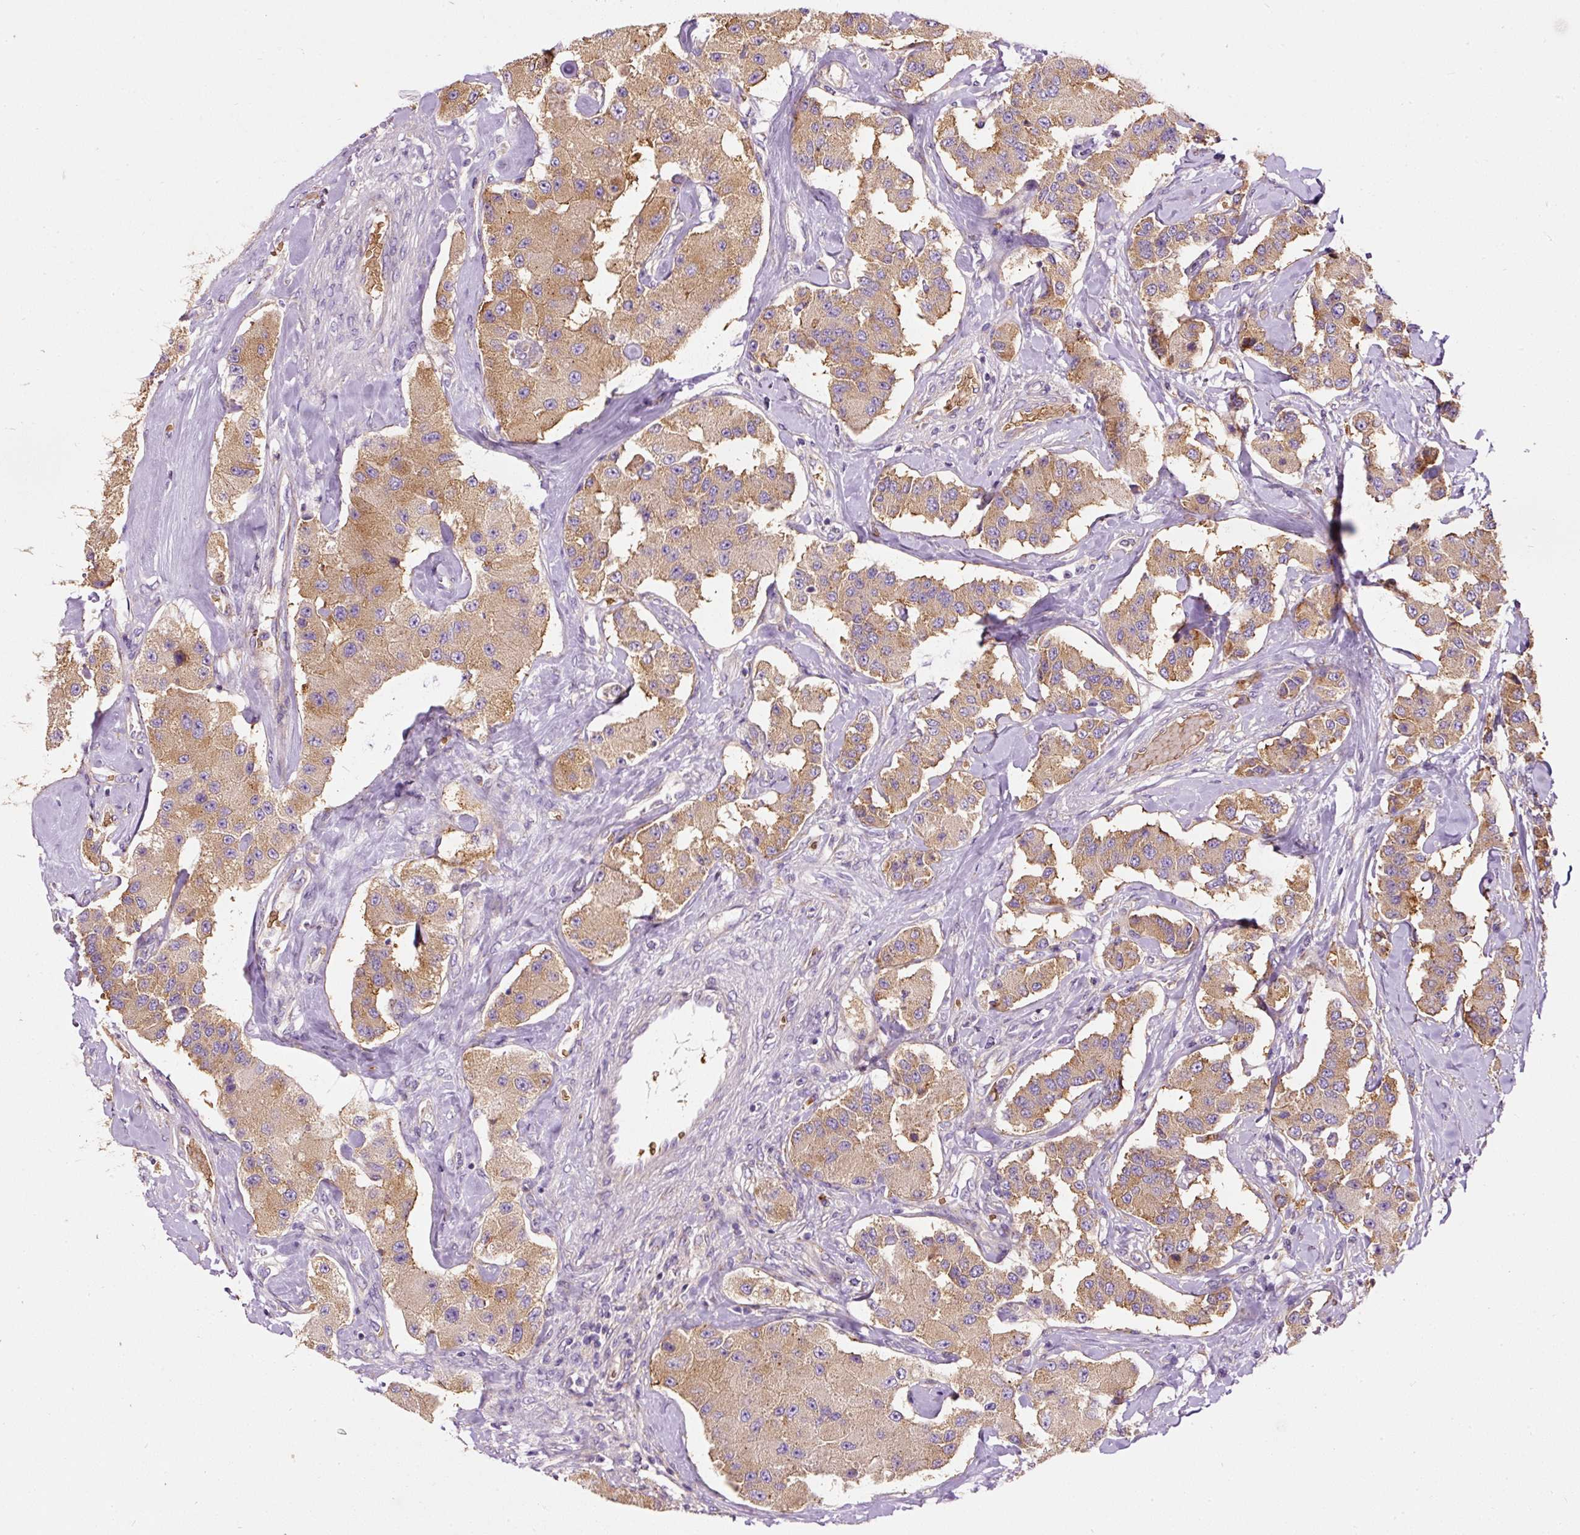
{"staining": {"intensity": "moderate", "quantity": ">75%", "location": "cytoplasmic/membranous"}, "tissue": "carcinoid", "cell_type": "Tumor cells", "image_type": "cancer", "snomed": [{"axis": "morphology", "description": "Carcinoid, malignant, NOS"}, {"axis": "topography", "description": "Pancreas"}], "caption": "A medium amount of moderate cytoplasmic/membranous expression is appreciated in about >75% of tumor cells in carcinoid (malignant) tissue. The staining was performed using DAB (3,3'-diaminobenzidine), with brown indicating positive protein expression. Nuclei are stained blue with hematoxylin.", "gene": "PRRC2A", "patient": {"sex": "male", "age": 41}}